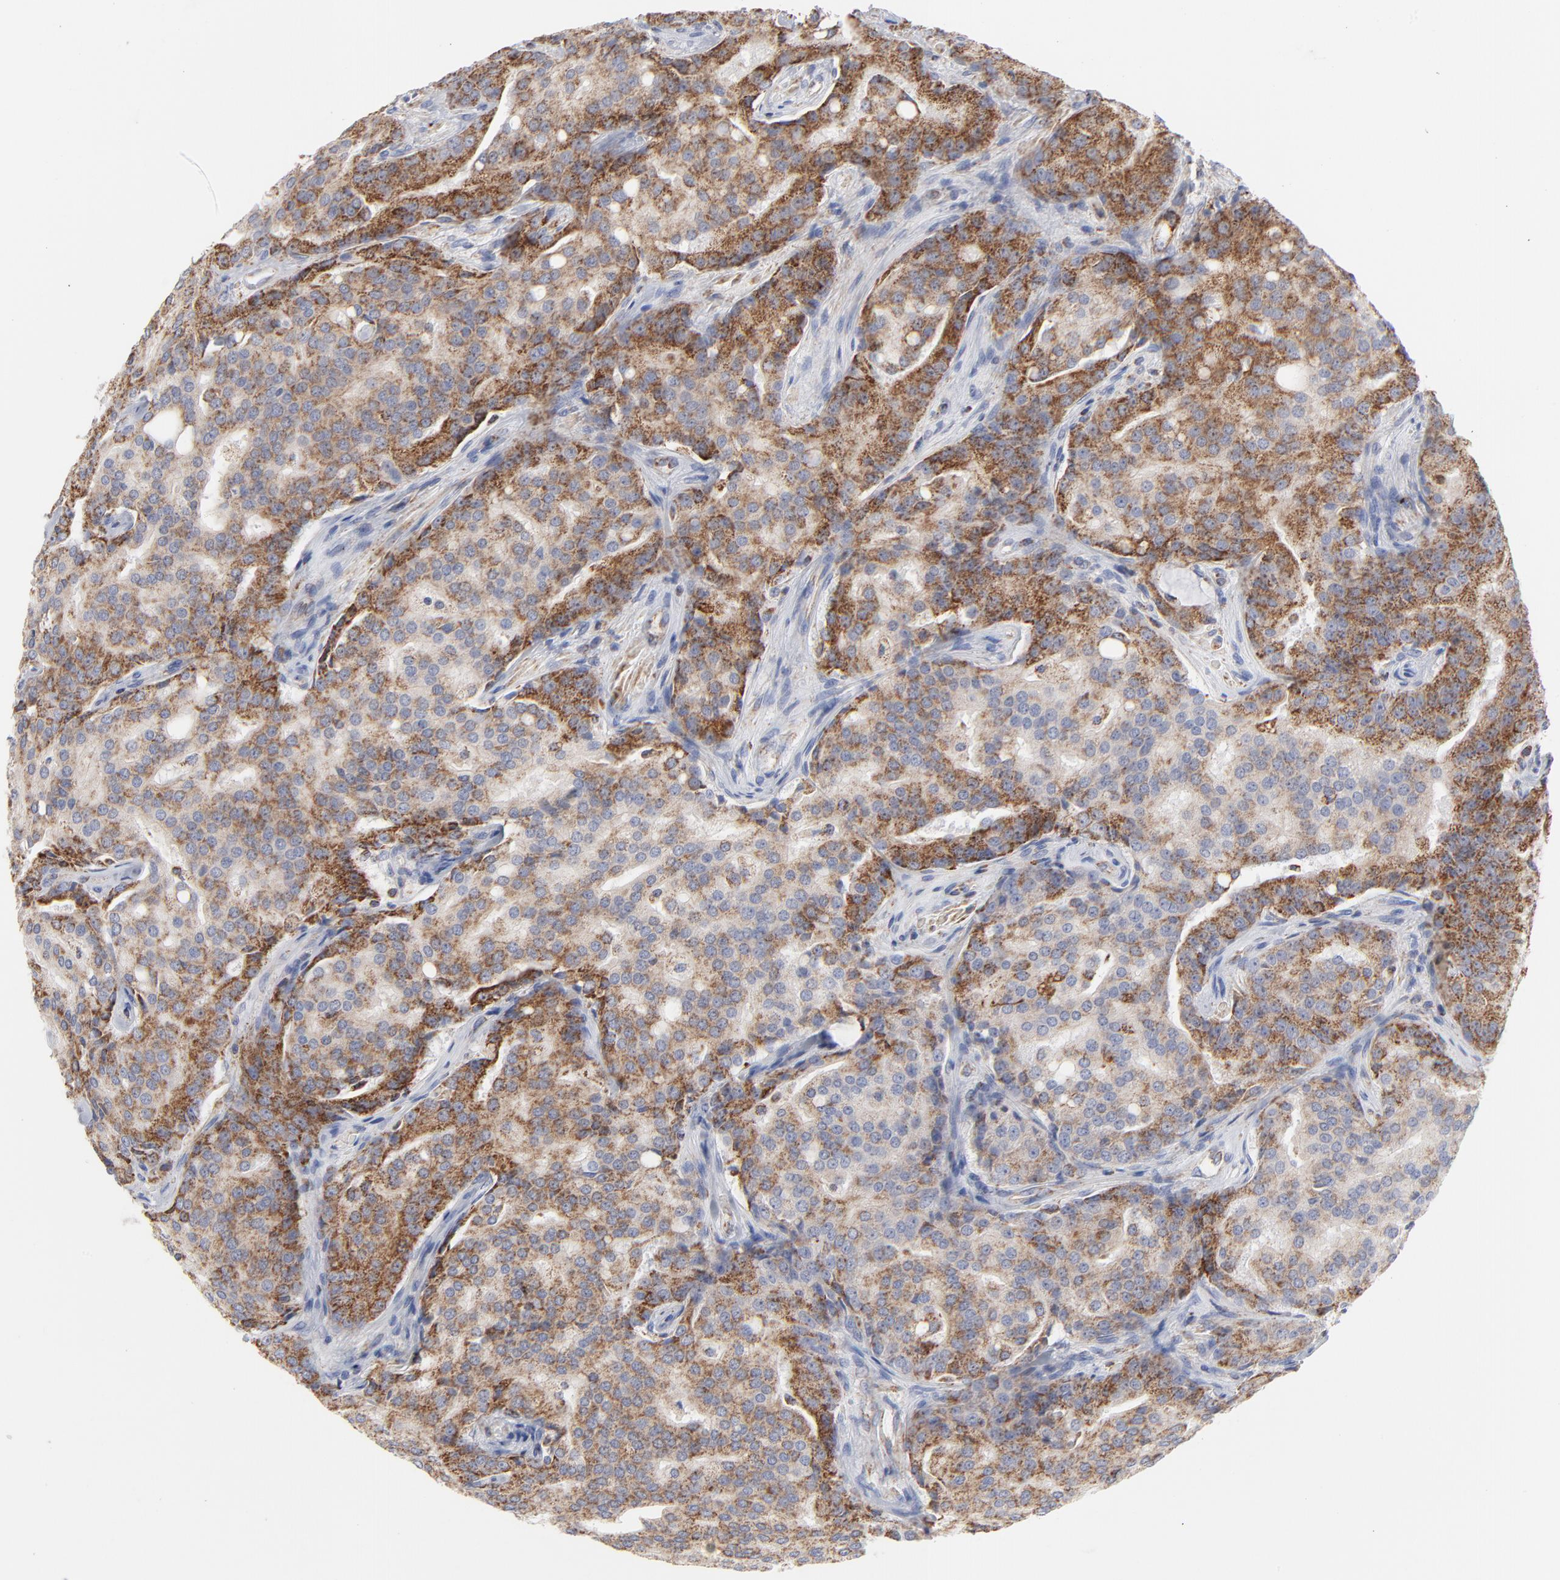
{"staining": {"intensity": "strong", "quantity": ">75%", "location": "cytoplasmic/membranous"}, "tissue": "prostate cancer", "cell_type": "Tumor cells", "image_type": "cancer", "snomed": [{"axis": "morphology", "description": "Adenocarcinoma, High grade"}, {"axis": "topography", "description": "Prostate"}], "caption": "DAB immunohistochemical staining of high-grade adenocarcinoma (prostate) displays strong cytoplasmic/membranous protein expression in about >75% of tumor cells.", "gene": "ASB3", "patient": {"sex": "male", "age": 72}}